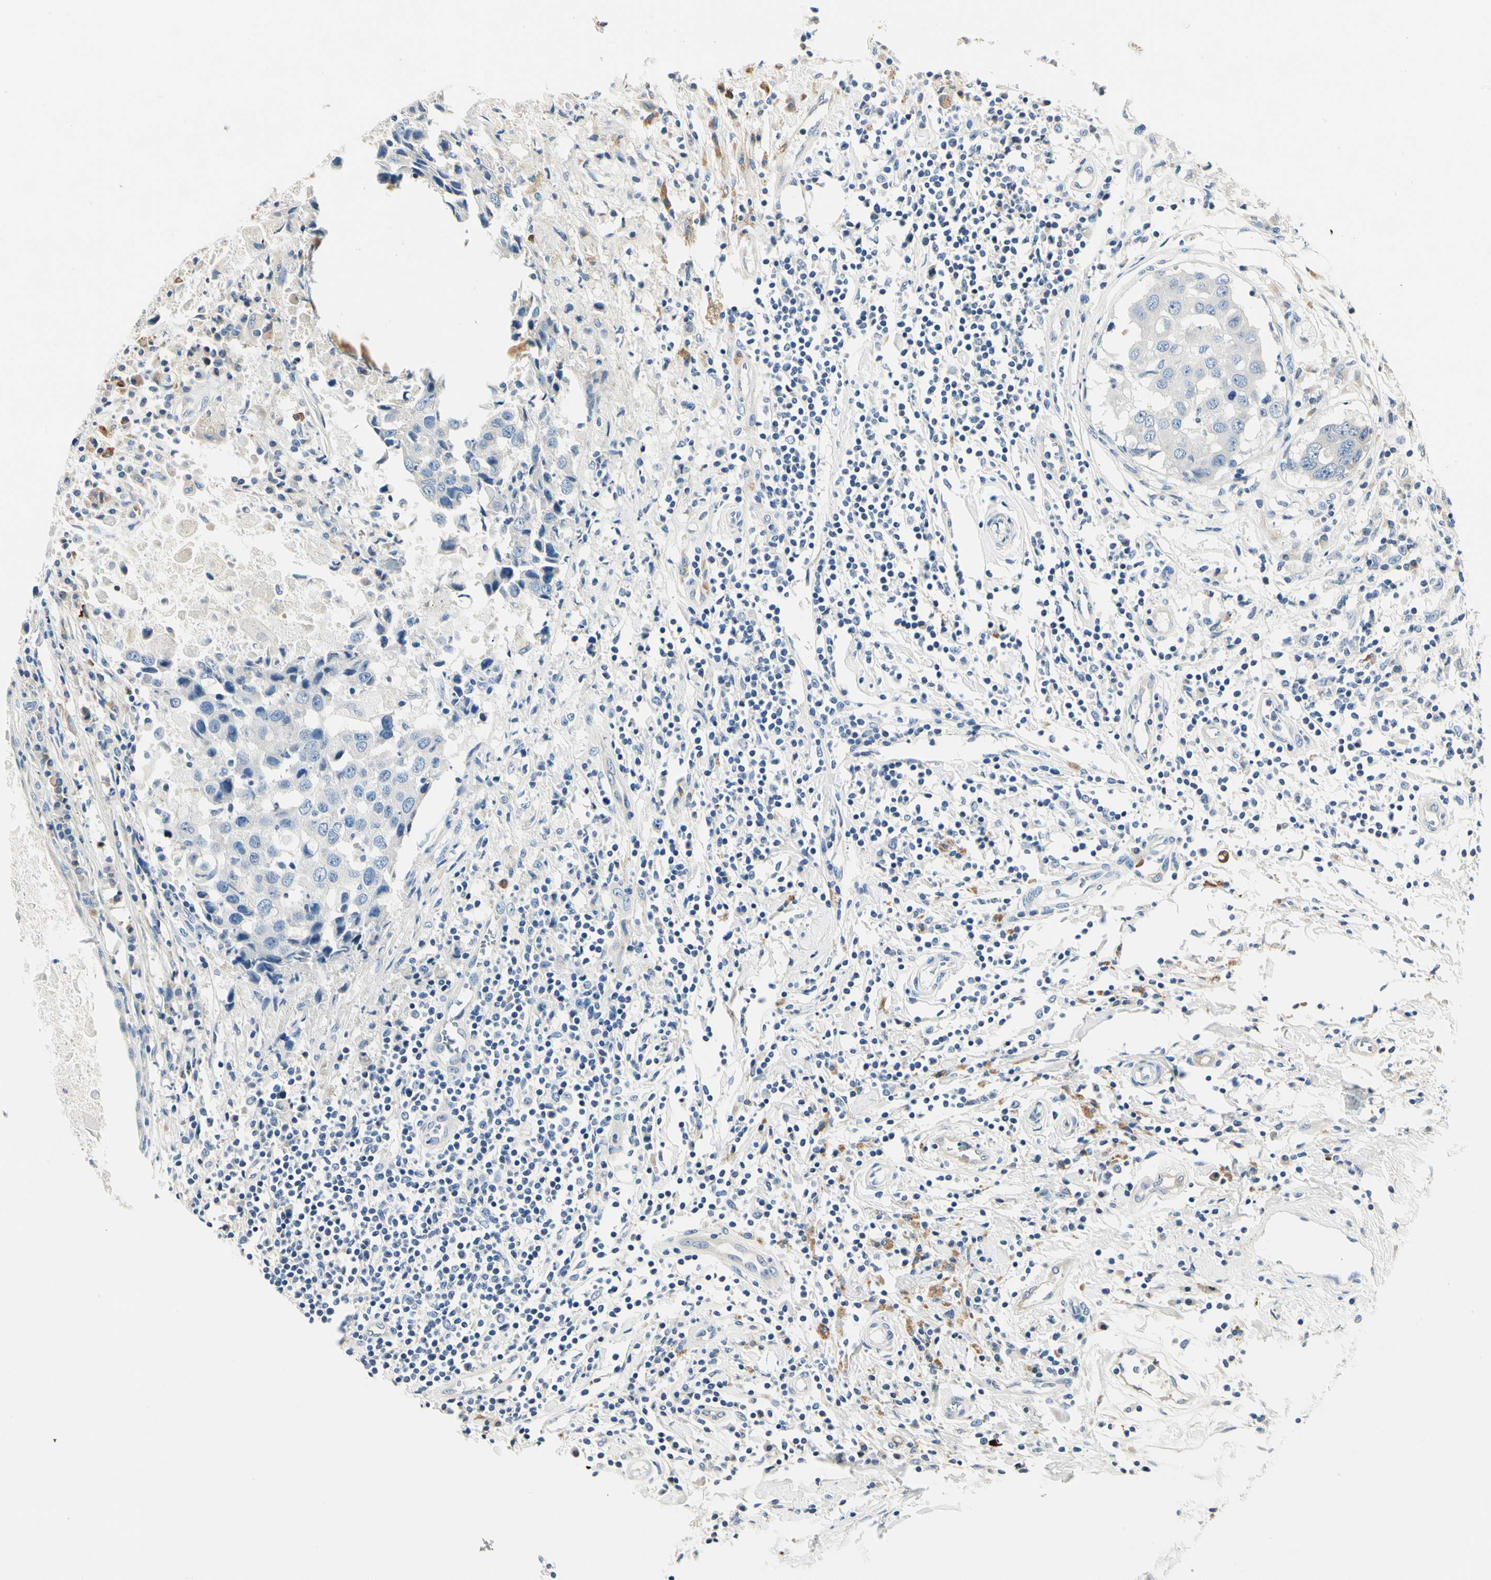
{"staining": {"intensity": "negative", "quantity": "none", "location": "none"}, "tissue": "breast cancer", "cell_type": "Tumor cells", "image_type": "cancer", "snomed": [{"axis": "morphology", "description": "Duct carcinoma"}, {"axis": "topography", "description": "Breast"}], "caption": "Protein analysis of breast cancer demonstrates no significant expression in tumor cells. (DAB IHC, high magnification).", "gene": "TGFBR3", "patient": {"sex": "female", "age": 27}}